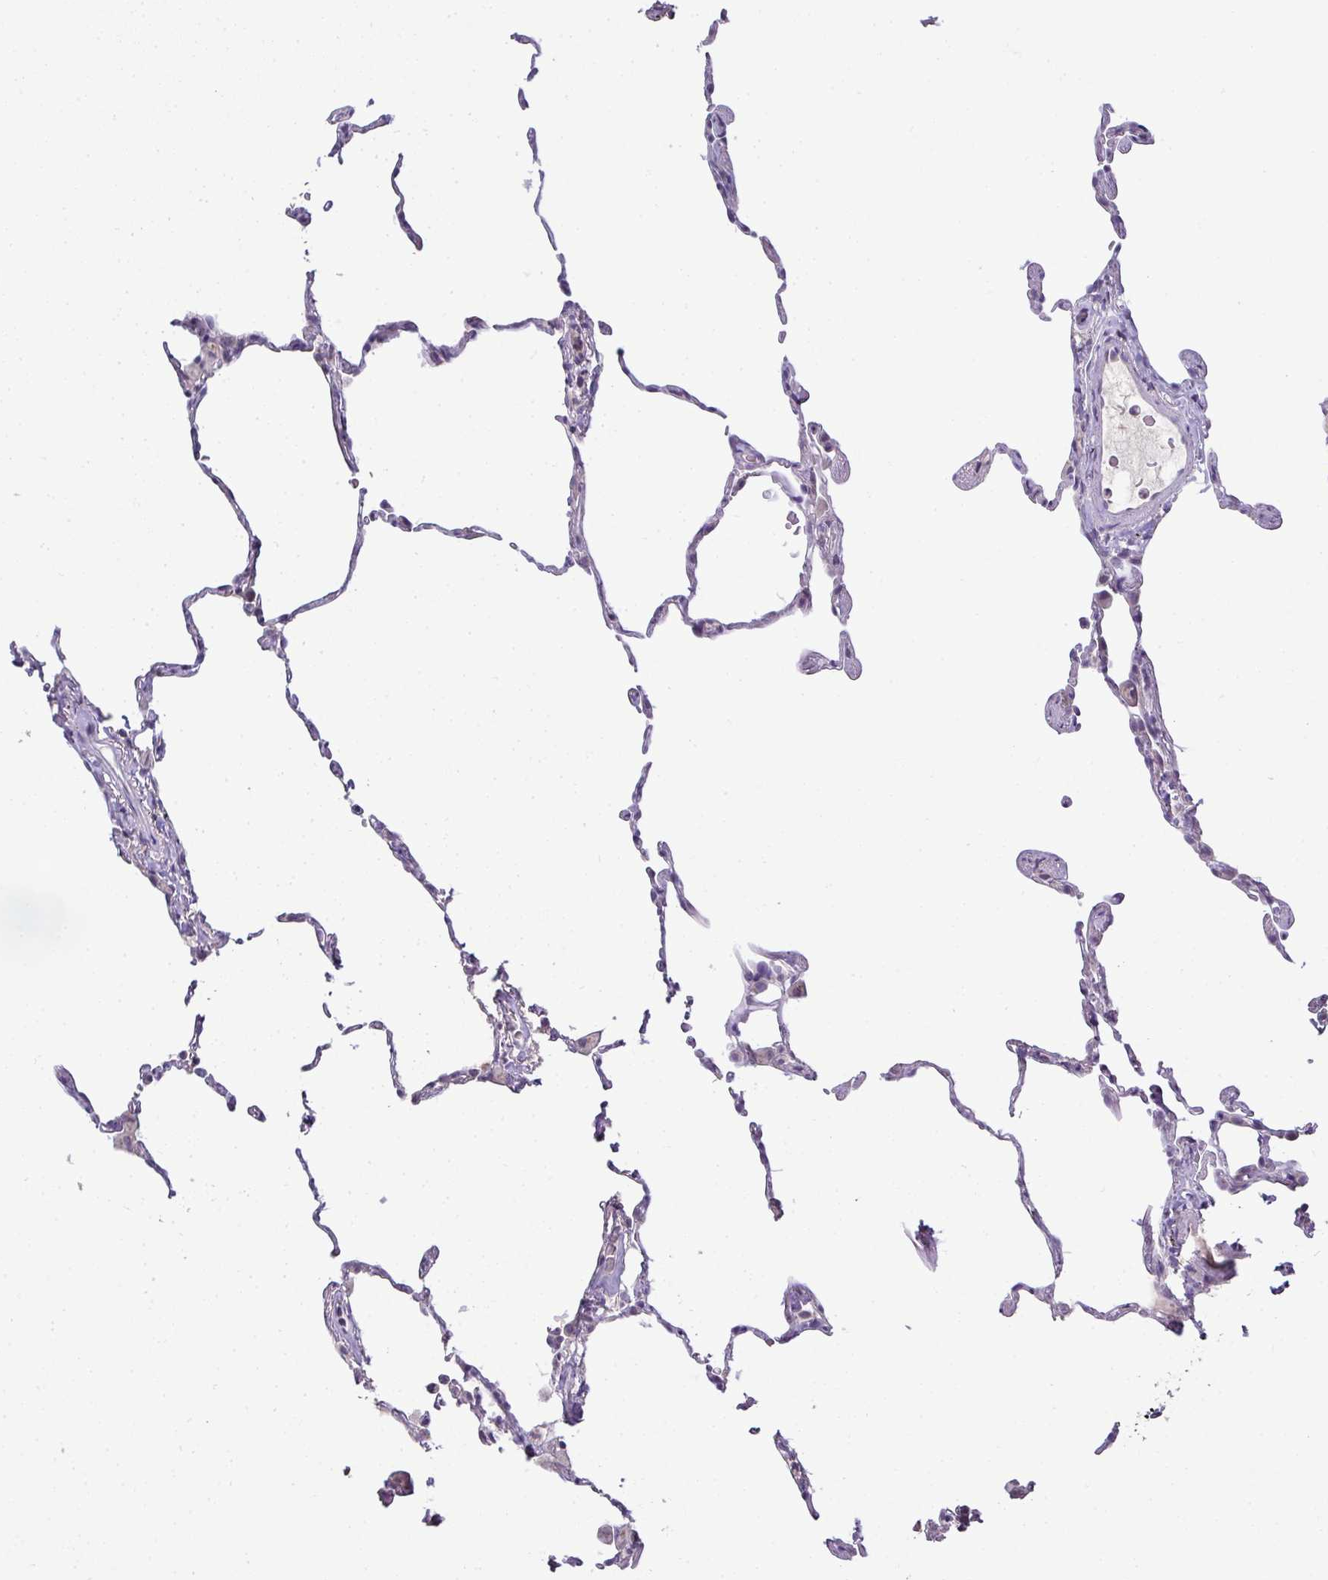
{"staining": {"intensity": "negative", "quantity": "none", "location": "none"}, "tissue": "lung", "cell_type": "Alveolar cells", "image_type": "normal", "snomed": [{"axis": "morphology", "description": "Normal tissue, NOS"}, {"axis": "topography", "description": "Lung"}], "caption": "Immunohistochemistry image of unremarkable human lung stained for a protein (brown), which demonstrates no positivity in alveolar cells.", "gene": "CMPK1", "patient": {"sex": "female", "age": 57}}